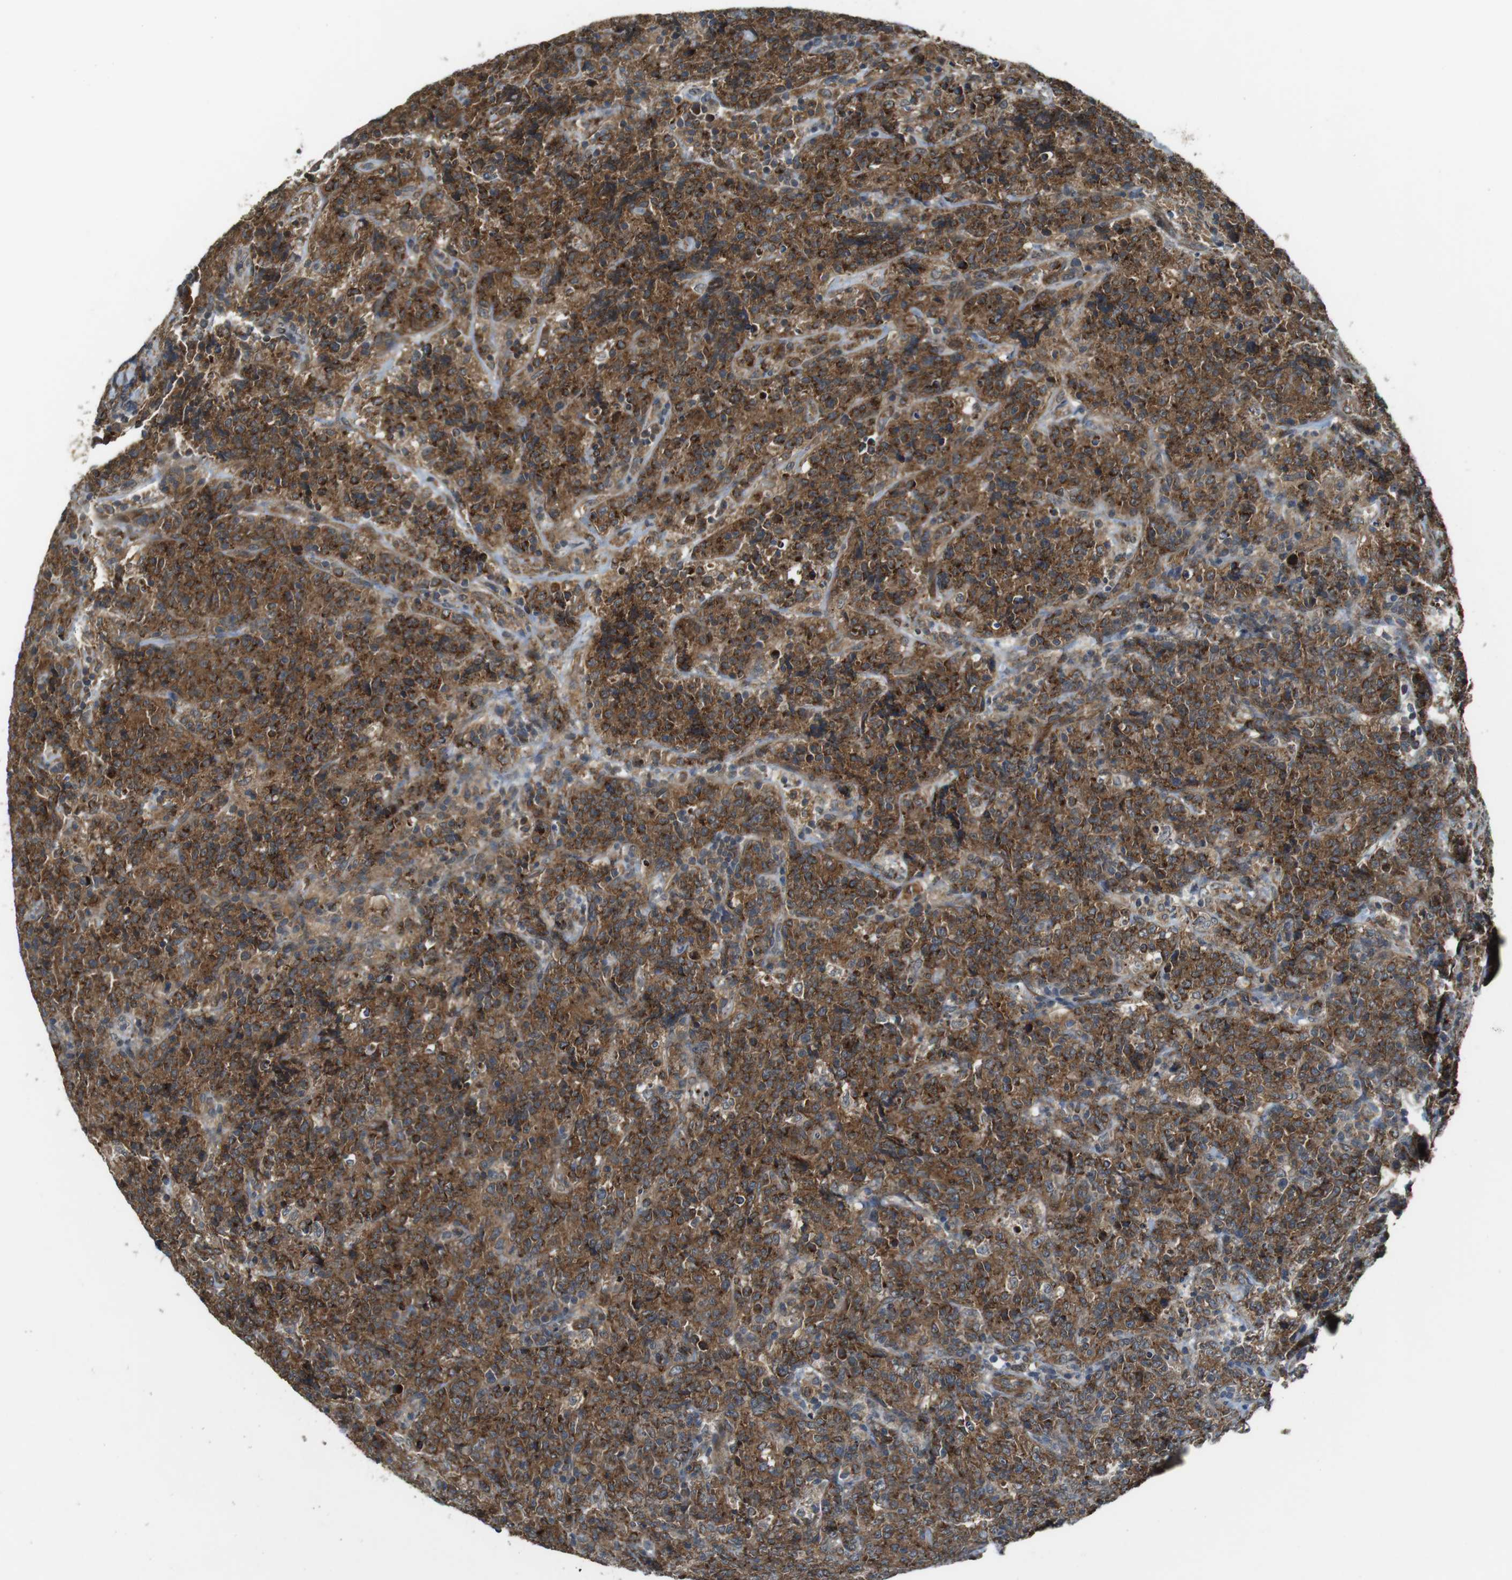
{"staining": {"intensity": "moderate", "quantity": ">75%", "location": "cytoplasmic/membranous"}, "tissue": "lymphoma", "cell_type": "Tumor cells", "image_type": "cancer", "snomed": [{"axis": "morphology", "description": "Malignant lymphoma, non-Hodgkin's type, High grade"}, {"axis": "topography", "description": "Tonsil"}], "caption": "Immunohistochemical staining of high-grade malignant lymphoma, non-Hodgkin's type reveals moderate cytoplasmic/membranous protein staining in approximately >75% of tumor cells.", "gene": "IFFO2", "patient": {"sex": "female", "age": 36}}